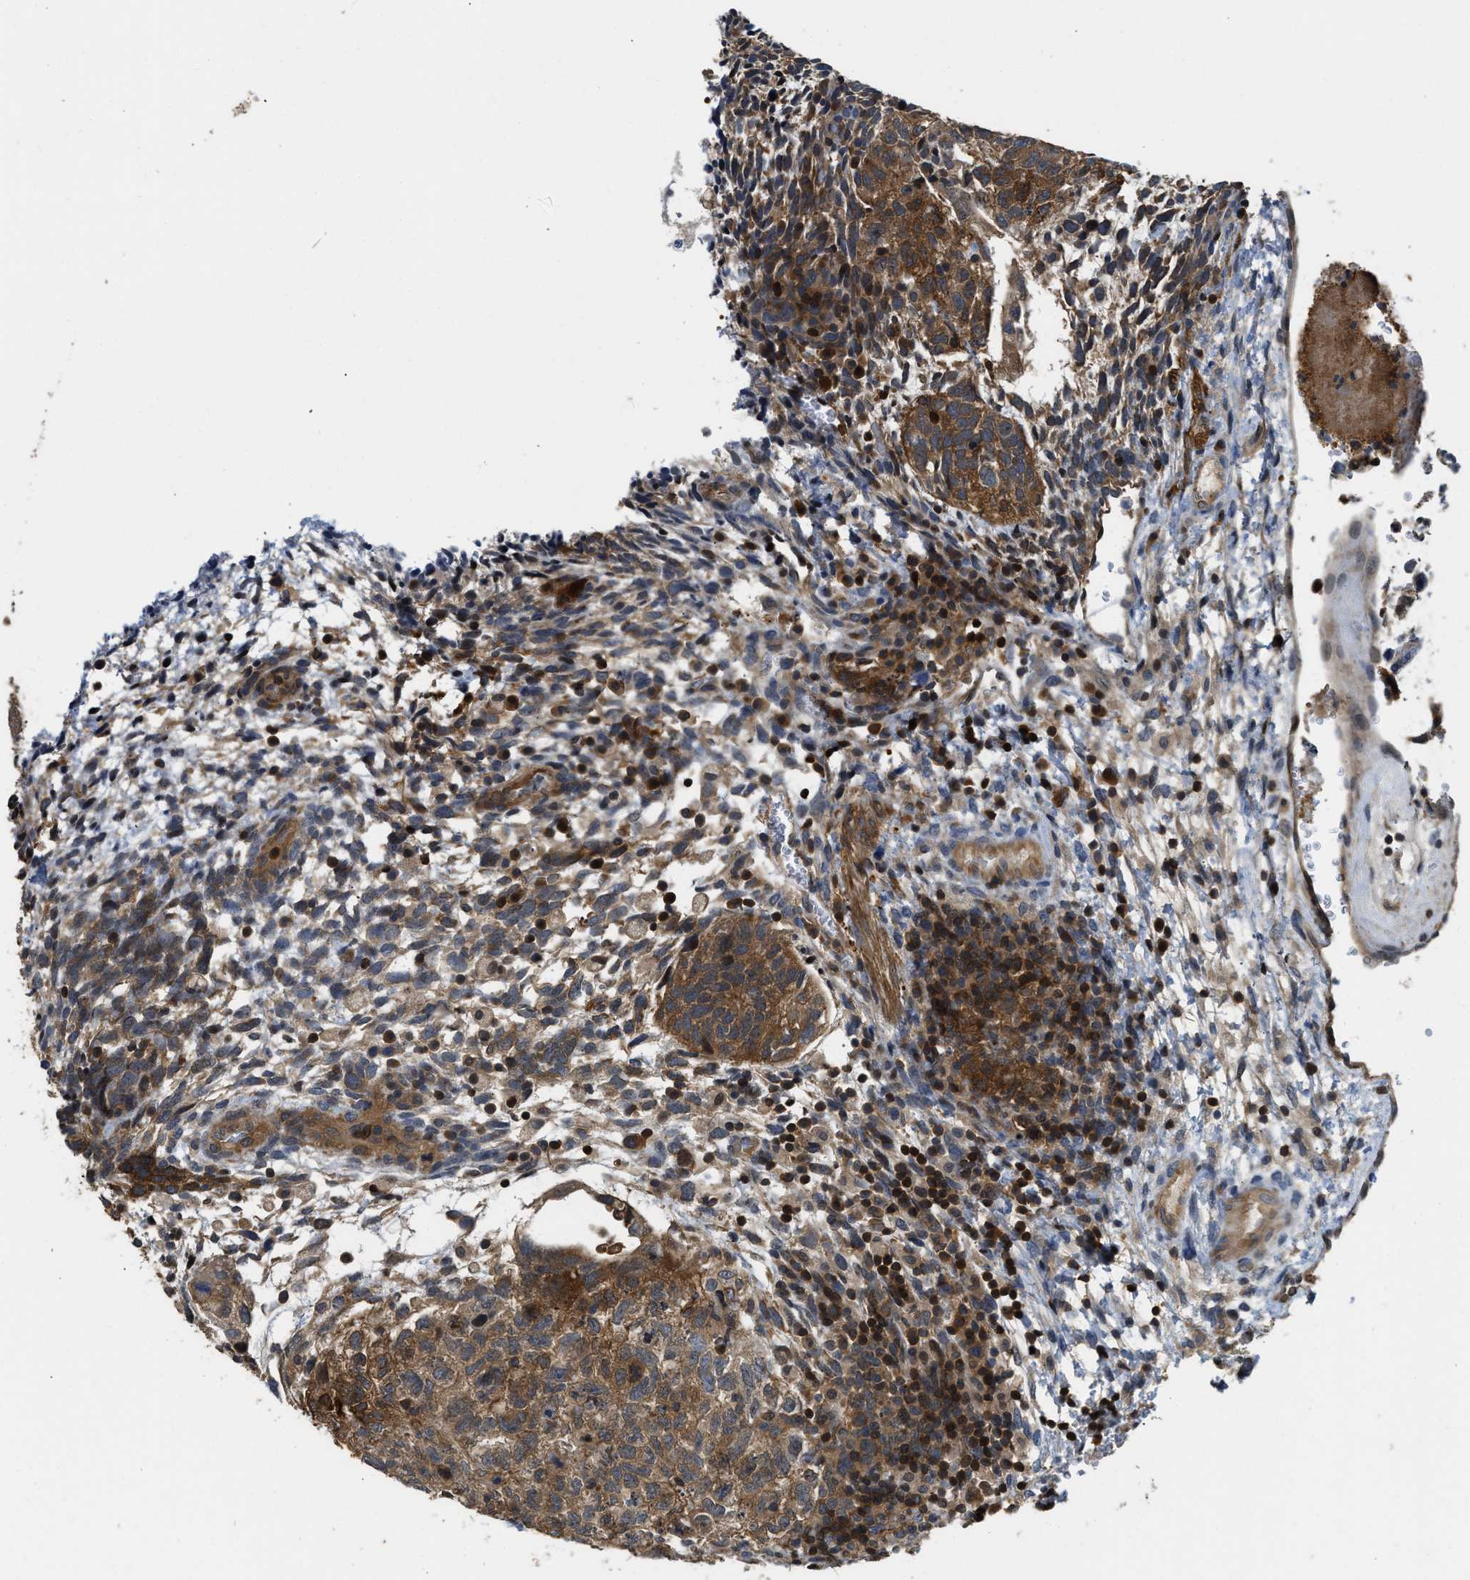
{"staining": {"intensity": "moderate", "quantity": "25%-75%", "location": "cytoplasmic/membranous"}, "tissue": "testis cancer", "cell_type": "Tumor cells", "image_type": "cancer", "snomed": [{"axis": "morphology", "description": "Carcinoma, Embryonal, NOS"}, {"axis": "topography", "description": "Testis"}], "caption": "Testis cancer stained with a brown dye exhibits moderate cytoplasmic/membranous positive expression in approximately 25%-75% of tumor cells.", "gene": "TES", "patient": {"sex": "male", "age": 36}}